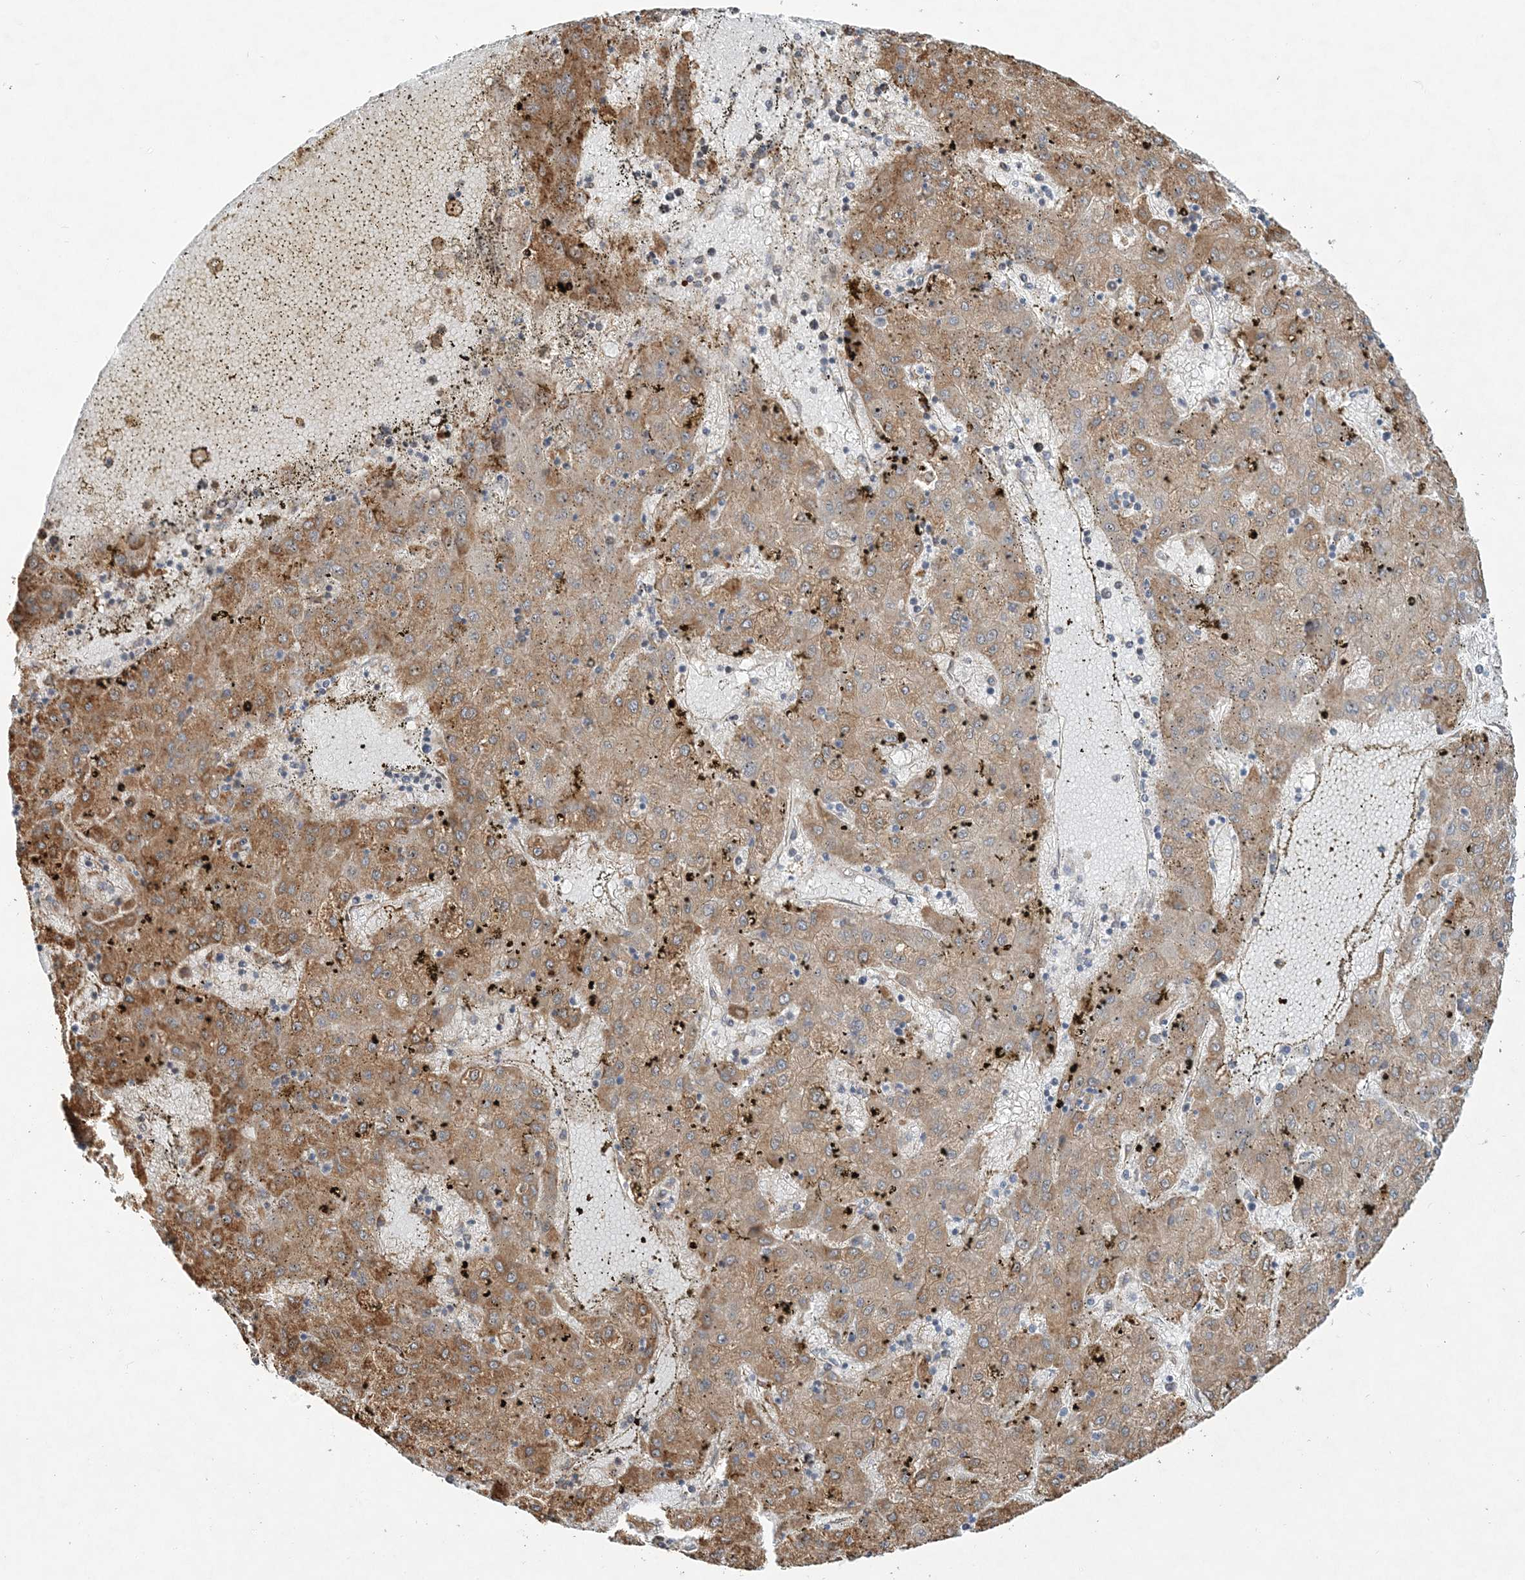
{"staining": {"intensity": "moderate", "quantity": ">75%", "location": "cytoplasmic/membranous"}, "tissue": "liver cancer", "cell_type": "Tumor cells", "image_type": "cancer", "snomed": [{"axis": "morphology", "description": "Carcinoma, Hepatocellular, NOS"}, {"axis": "topography", "description": "Liver"}], "caption": "Moderate cytoplasmic/membranous positivity is present in about >75% of tumor cells in liver cancer (hepatocellular carcinoma).", "gene": "ZFYVE16", "patient": {"sex": "male", "age": 72}}